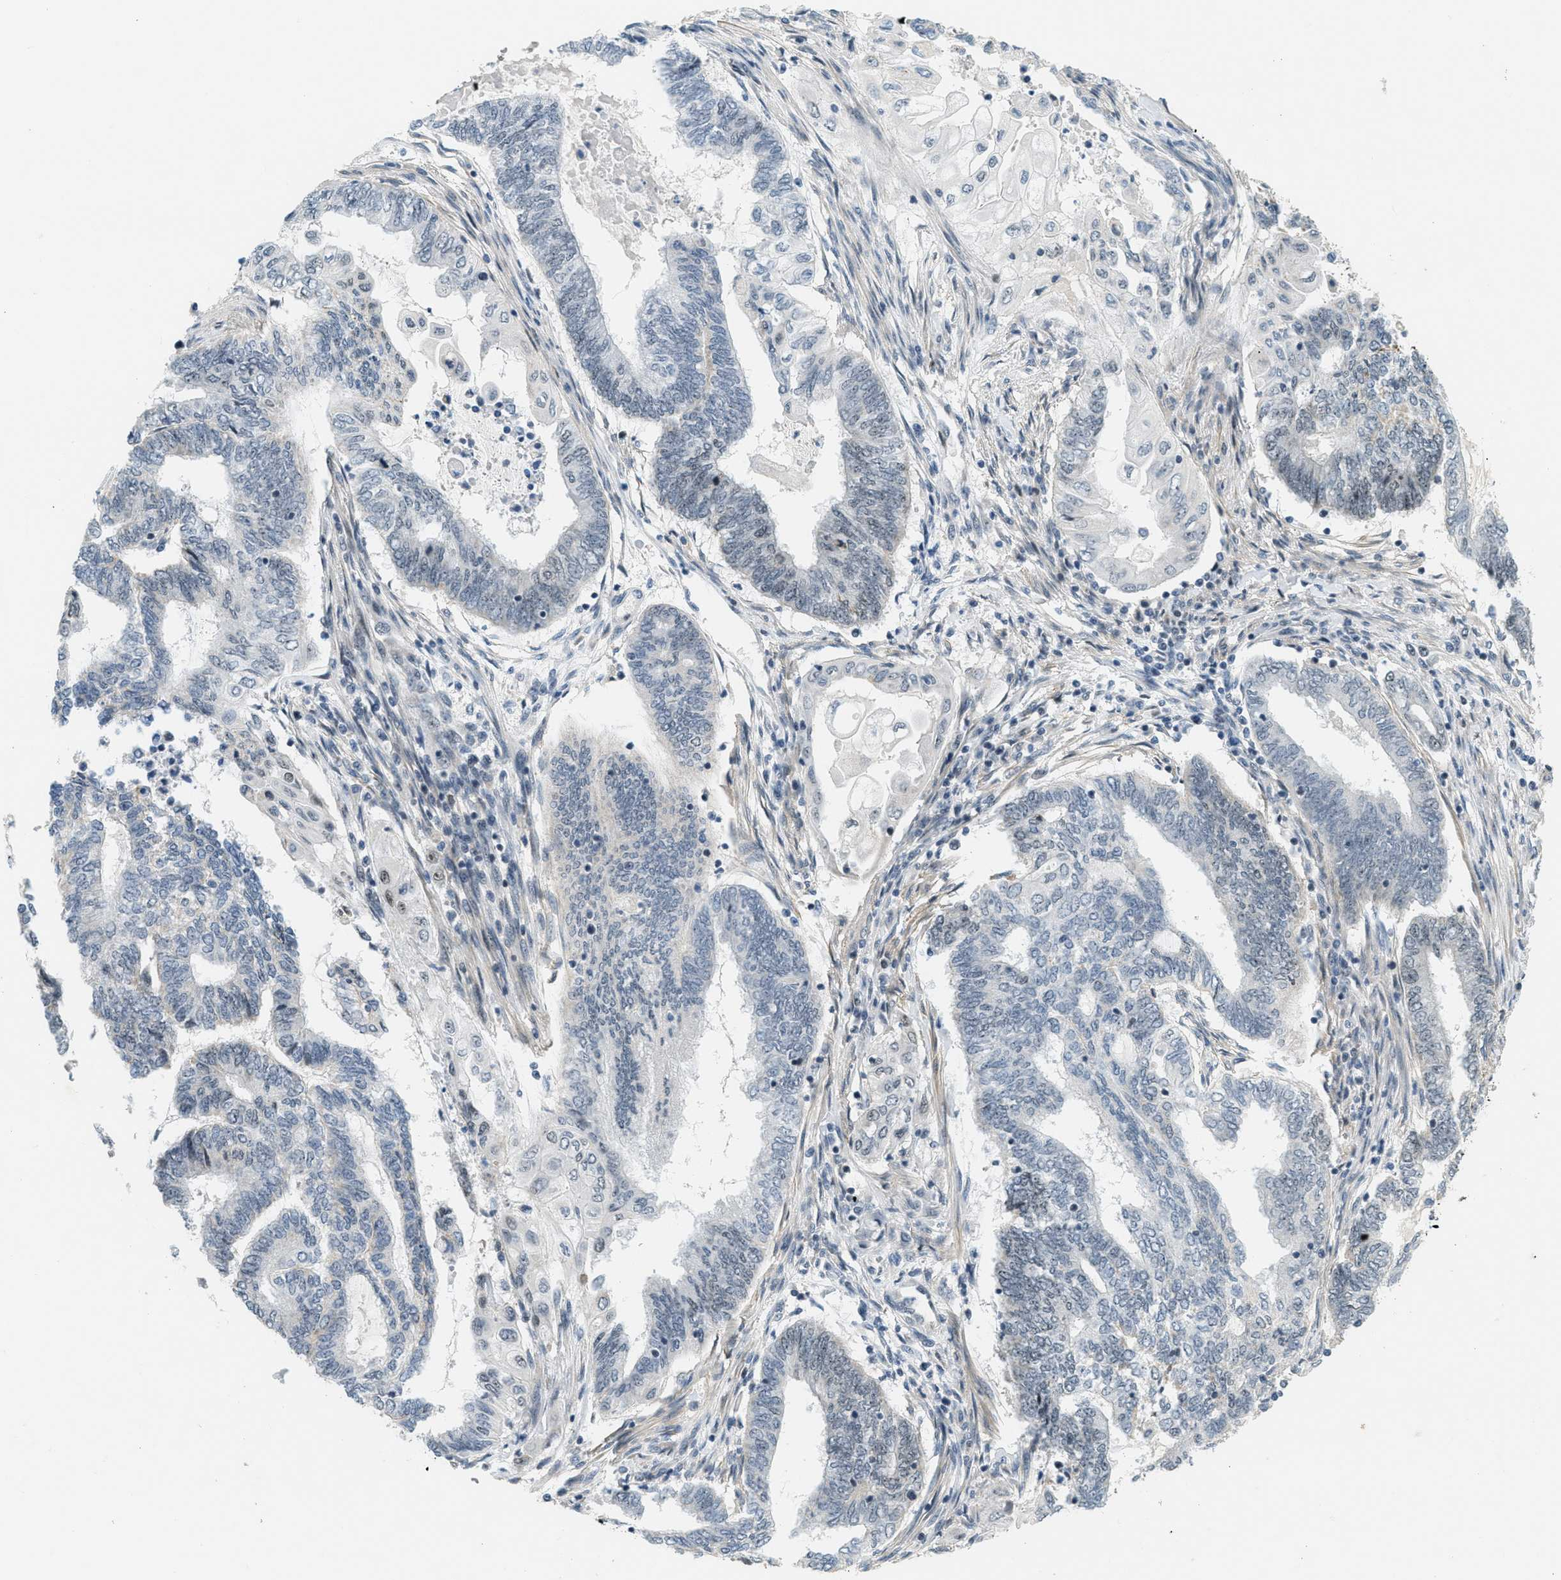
{"staining": {"intensity": "weak", "quantity": "<25%", "location": "nuclear"}, "tissue": "endometrial cancer", "cell_type": "Tumor cells", "image_type": "cancer", "snomed": [{"axis": "morphology", "description": "Adenocarcinoma, NOS"}, {"axis": "topography", "description": "Uterus"}, {"axis": "topography", "description": "Endometrium"}], "caption": "Tumor cells are negative for brown protein staining in endometrial cancer (adenocarcinoma).", "gene": "DDX47", "patient": {"sex": "female", "age": 70}}